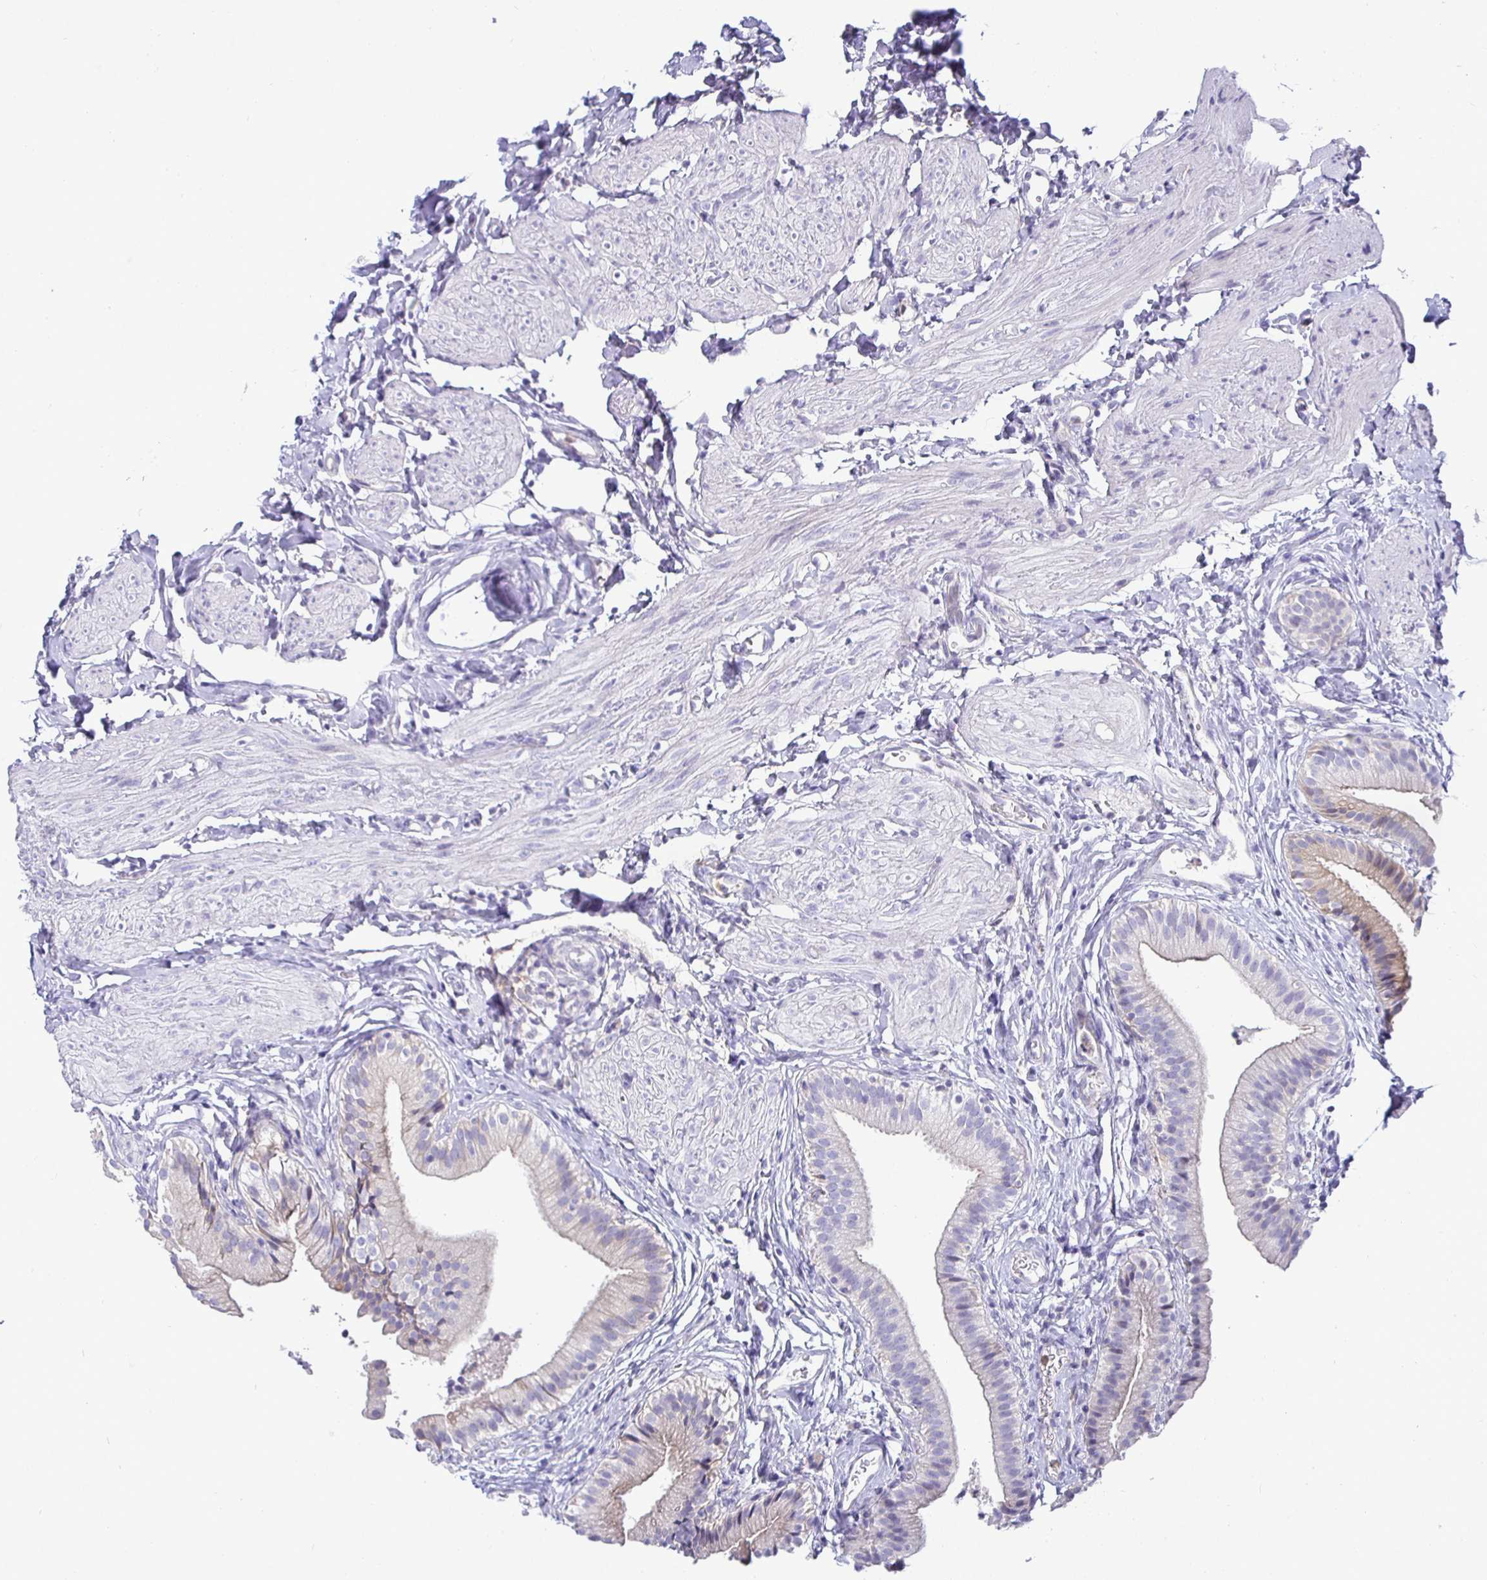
{"staining": {"intensity": "negative", "quantity": "none", "location": "none"}, "tissue": "gallbladder", "cell_type": "Glandular cells", "image_type": "normal", "snomed": [{"axis": "morphology", "description": "Normal tissue, NOS"}, {"axis": "topography", "description": "Gallbladder"}], "caption": "There is no significant expression in glandular cells of gallbladder. (Brightfield microscopy of DAB immunohistochemistry (IHC) at high magnification).", "gene": "SIRPA", "patient": {"sex": "female", "age": 47}}